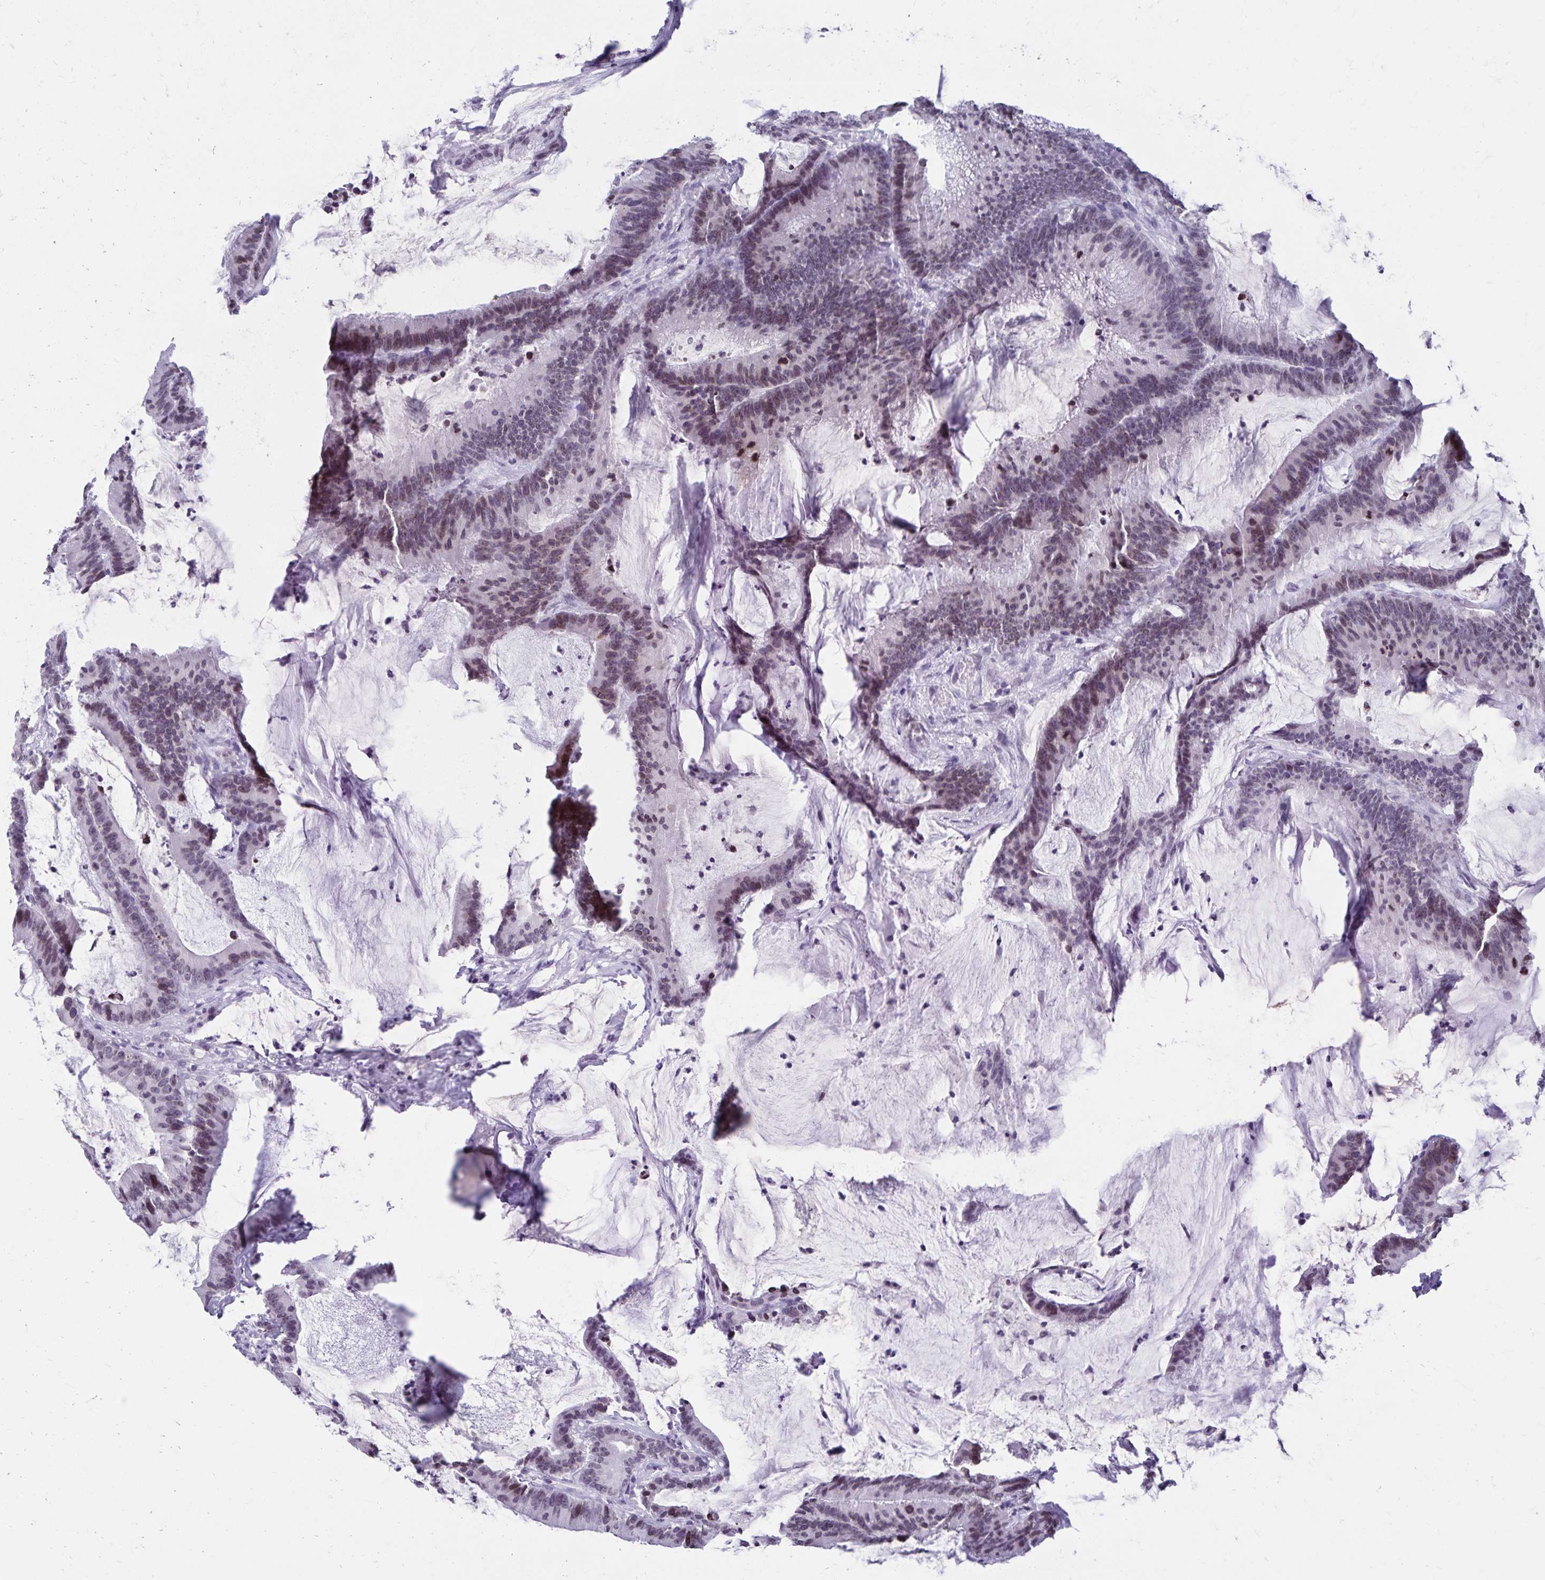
{"staining": {"intensity": "weak", "quantity": "25%-75%", "location": "nuclear"}, "tissue": "colorectal cancer", "cell_type": "Tumor cells", "image_type": "cancer", "snomed": [{"axis": "morphology", "description": "Adenocarcinoma, NOS"}, {"axis": "topography", "description": "Colon"}], "caption": "Immunohistochemical staining of colorectal adenocarcinoma exhibits low levels of weak nuclear protein staining in about 25%-75% of tumor cells.", "gene": "FAM166C", "patient": {"sex": "female", "age": 78}}